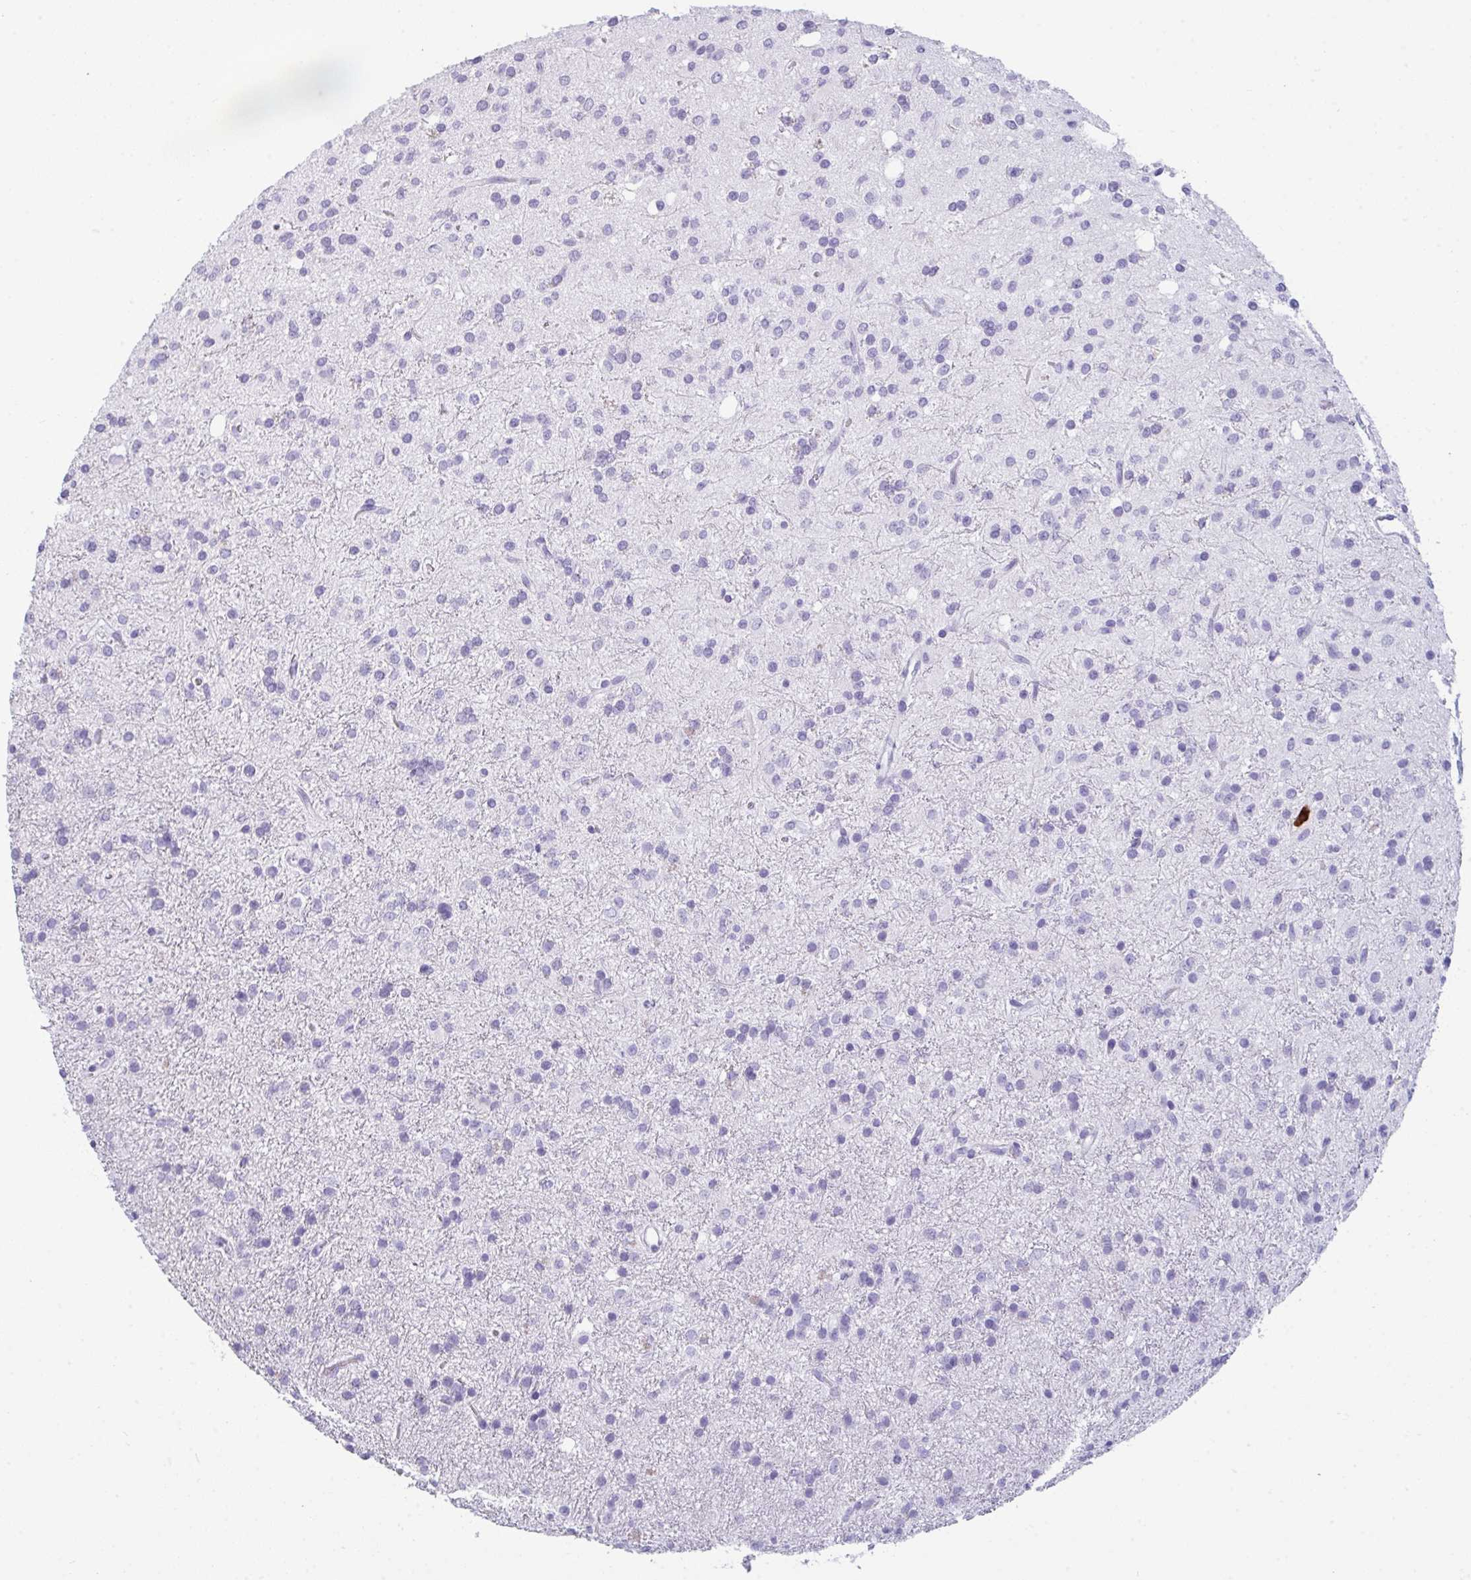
{"staining": {"intensity": "negative", "quantity": "none", "location": "none"}, "tissue": "glioma", "cell_type": "Tumor cells", "image_type": "cancer", "snomed": [{"axis": "morphology", "description": "Glioma, malignant, Low grade"}, {"axis": "topography", "description": "Brain"}], "caption": "This micrograph is of malignant glioma (low-grade) stained with immunohistochemistry (IHC) to label a protein in brown with the nuclei are counter-stained blue. There is no staining in tumor cells.", "gene": "ARHGAP42", "patient": {"sex": "female", "age": 33}}